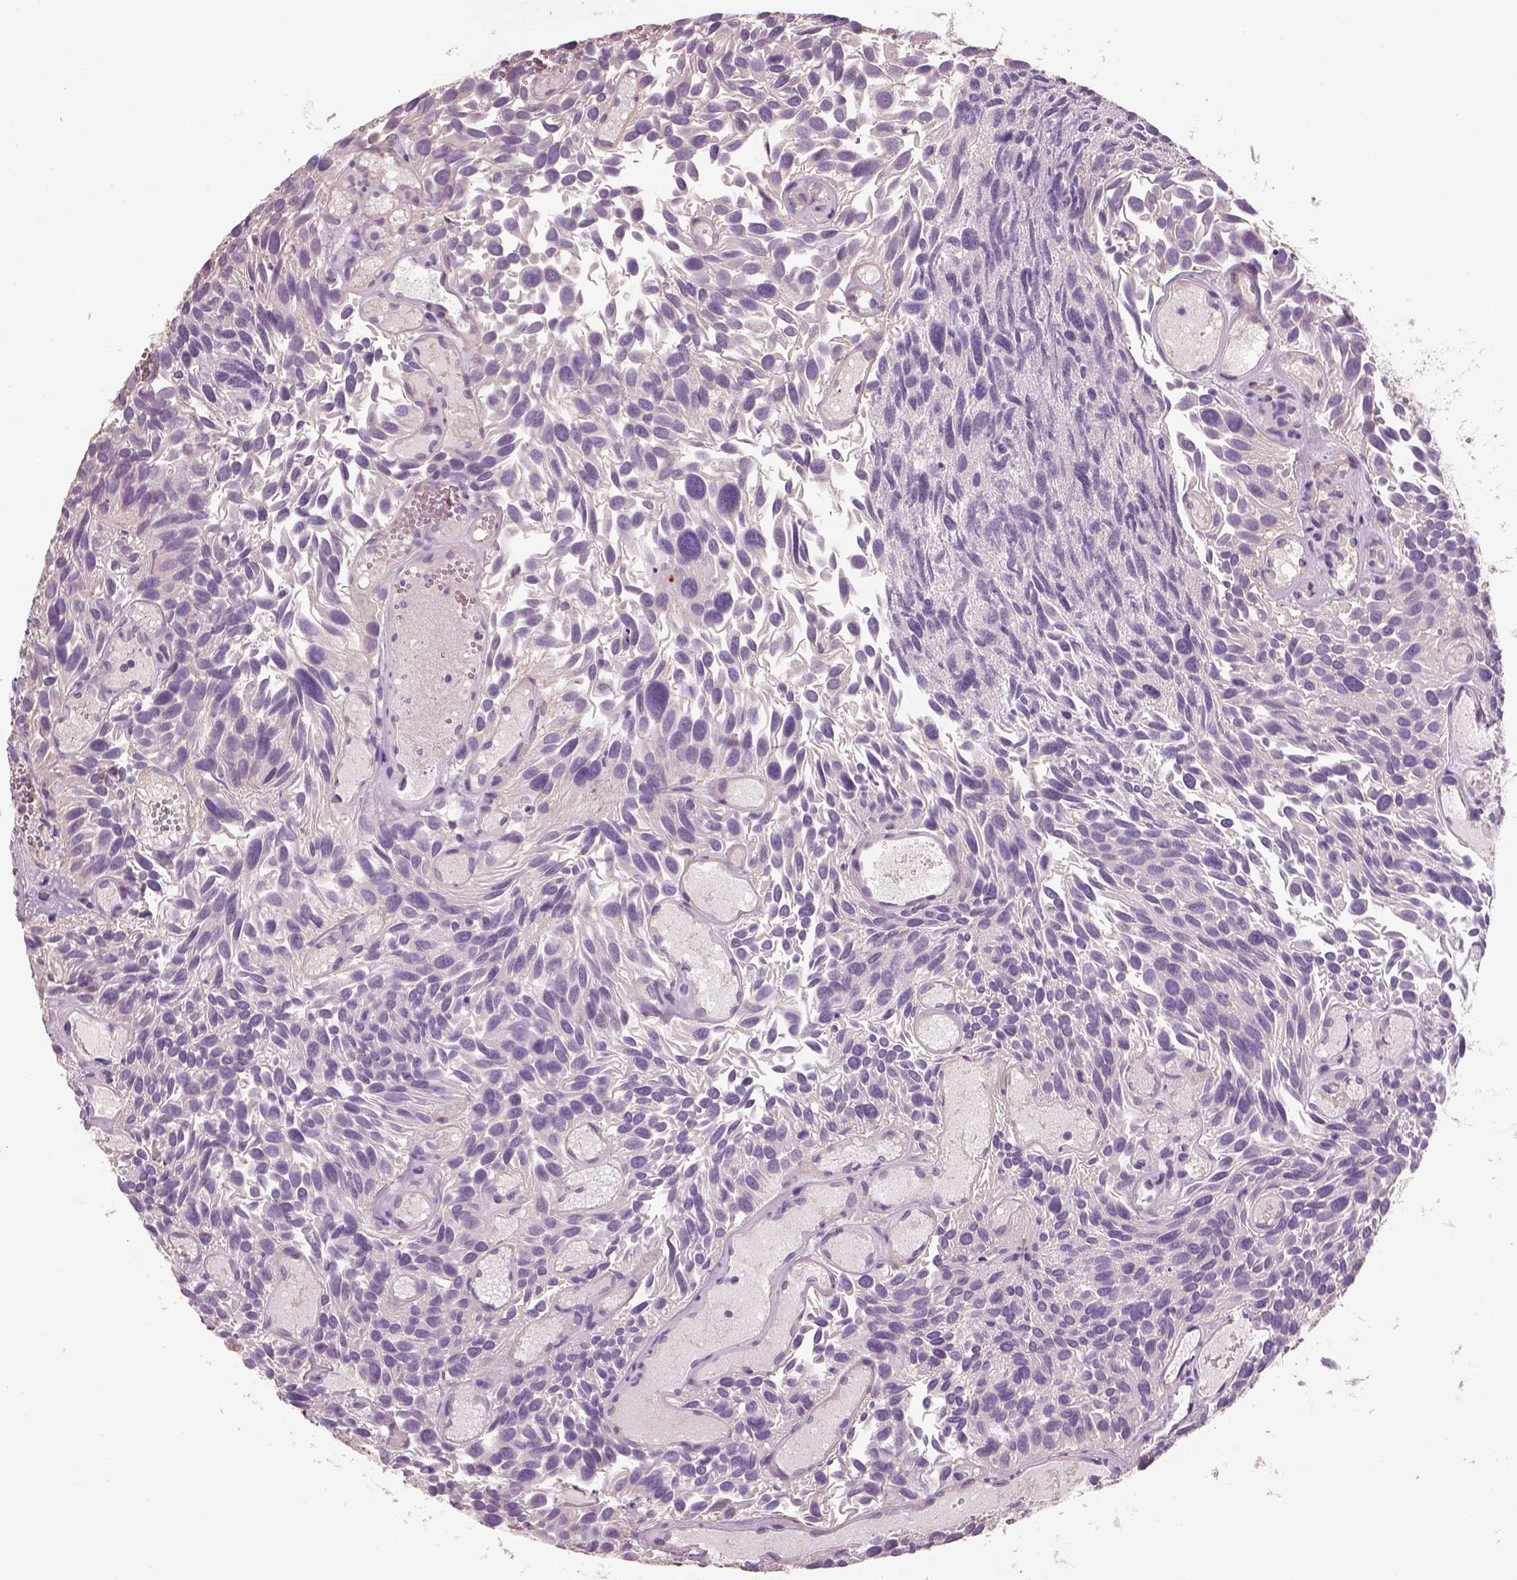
{"staining": {"intensity": "negative", "quantity": "none", "location": "none"}, "tissue": "urothelial cancer", "cell_type": "Tumor cells", "image_type": "cancer", "snomed": [{"axis": "morphology", "description": "Urothelial carcinoma, Low grade"}, {"axis": "topography", "description": "Urinary bladder"}], "caption": "Immunohistochemical staining of urothelial cancer shows no significant expression in tumor cells.", "gene": "OTUD6A", "patient": {"sex": "female", "age": 69}}